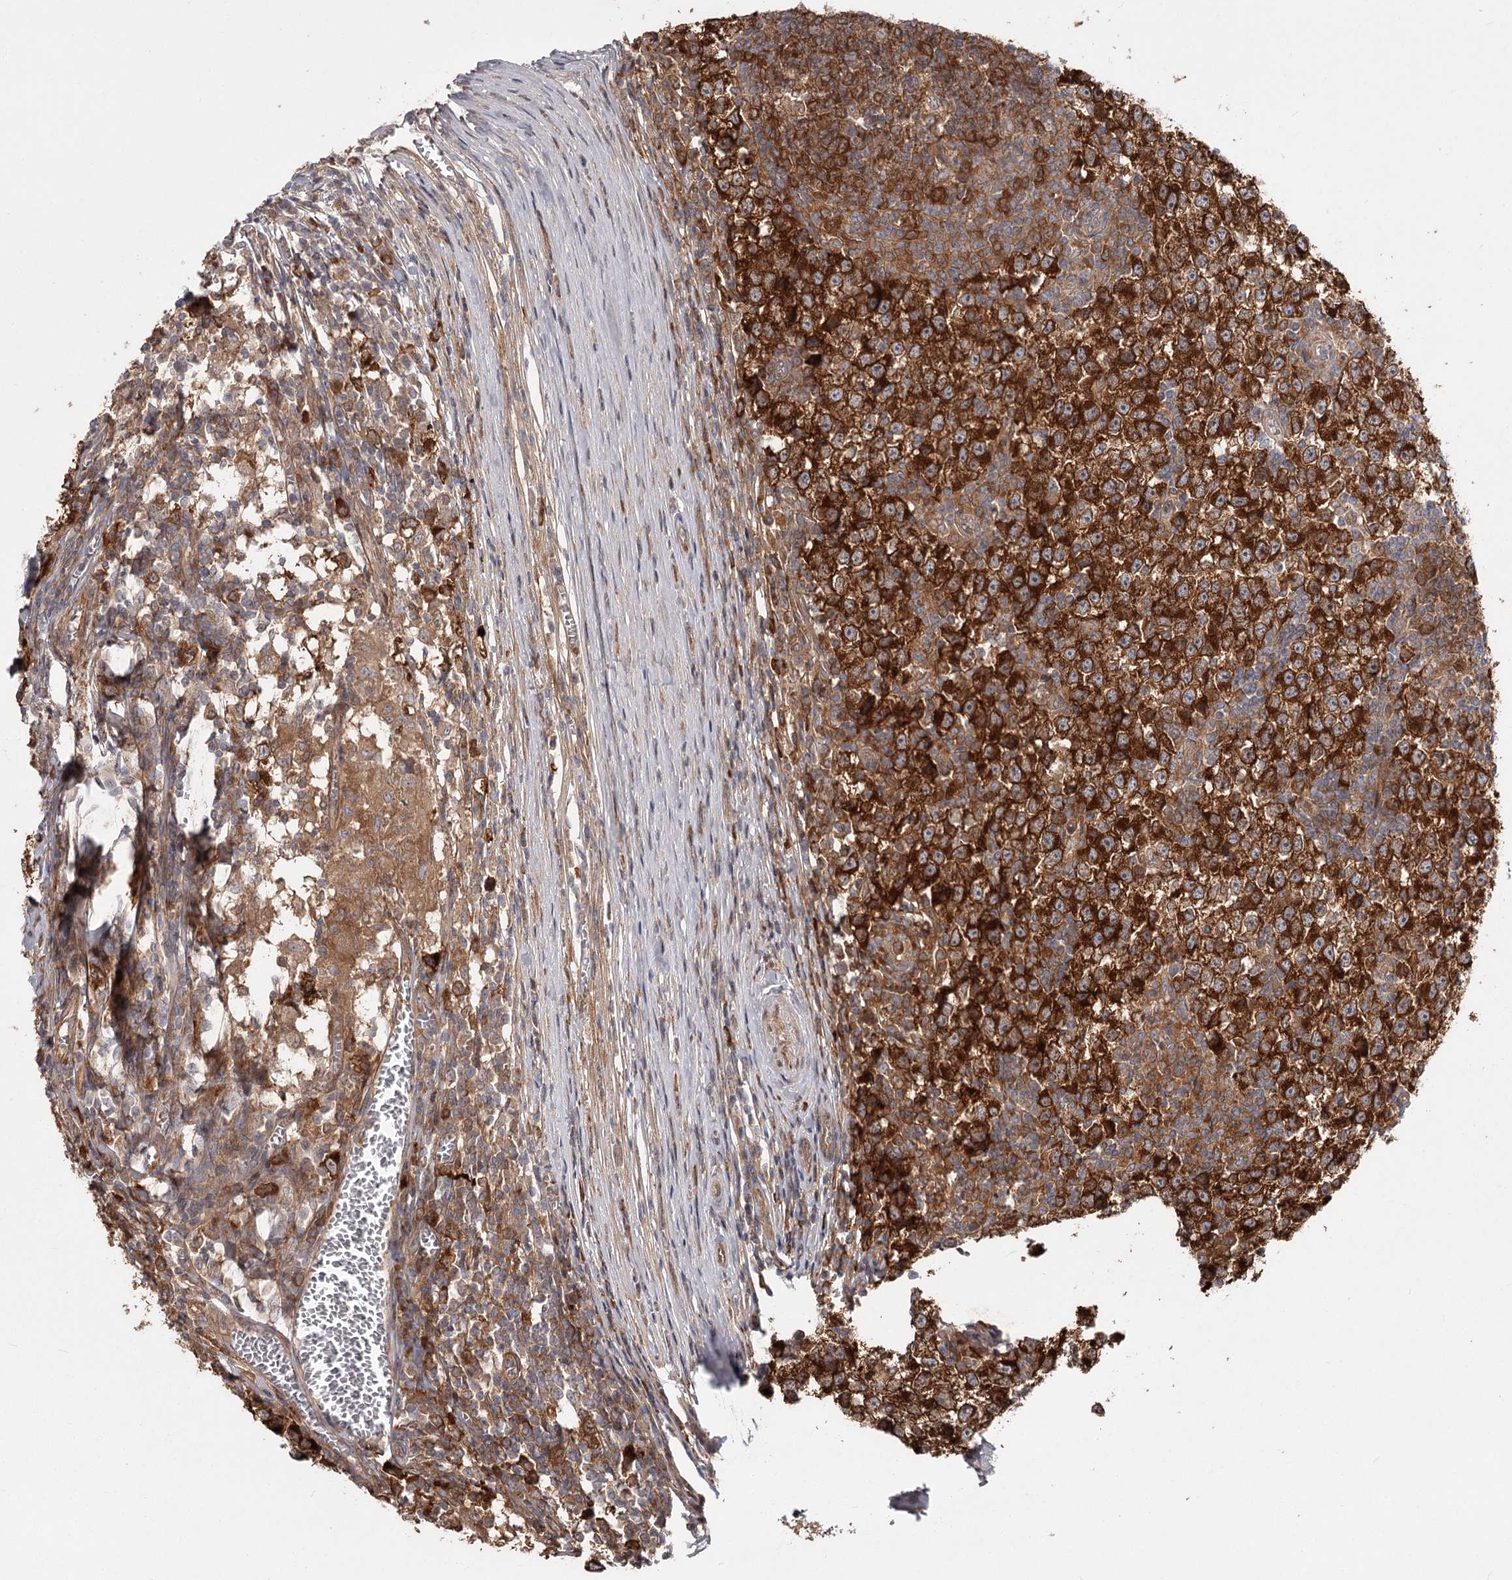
{"staining": {"intensity": "strong", "quantity": ">75%", "location": "cytoplasmic/membranous"}, "tissue": "testis cancer", "cell_type": "Tumor cells", "image_type": "cancer", "snomed": [{"axis": "morphology", "description": "Seminoma, NOS"}, {"axis": "topography", "description": "Testis"}], "caption": "Testis seminoma stained for a protein (brown) displays strong cytoplasmic/membranous positive expression in approximately >75% of tumor cells.", "gene": "CCNG2", "patient": {"sex": "male", "age": 65}}